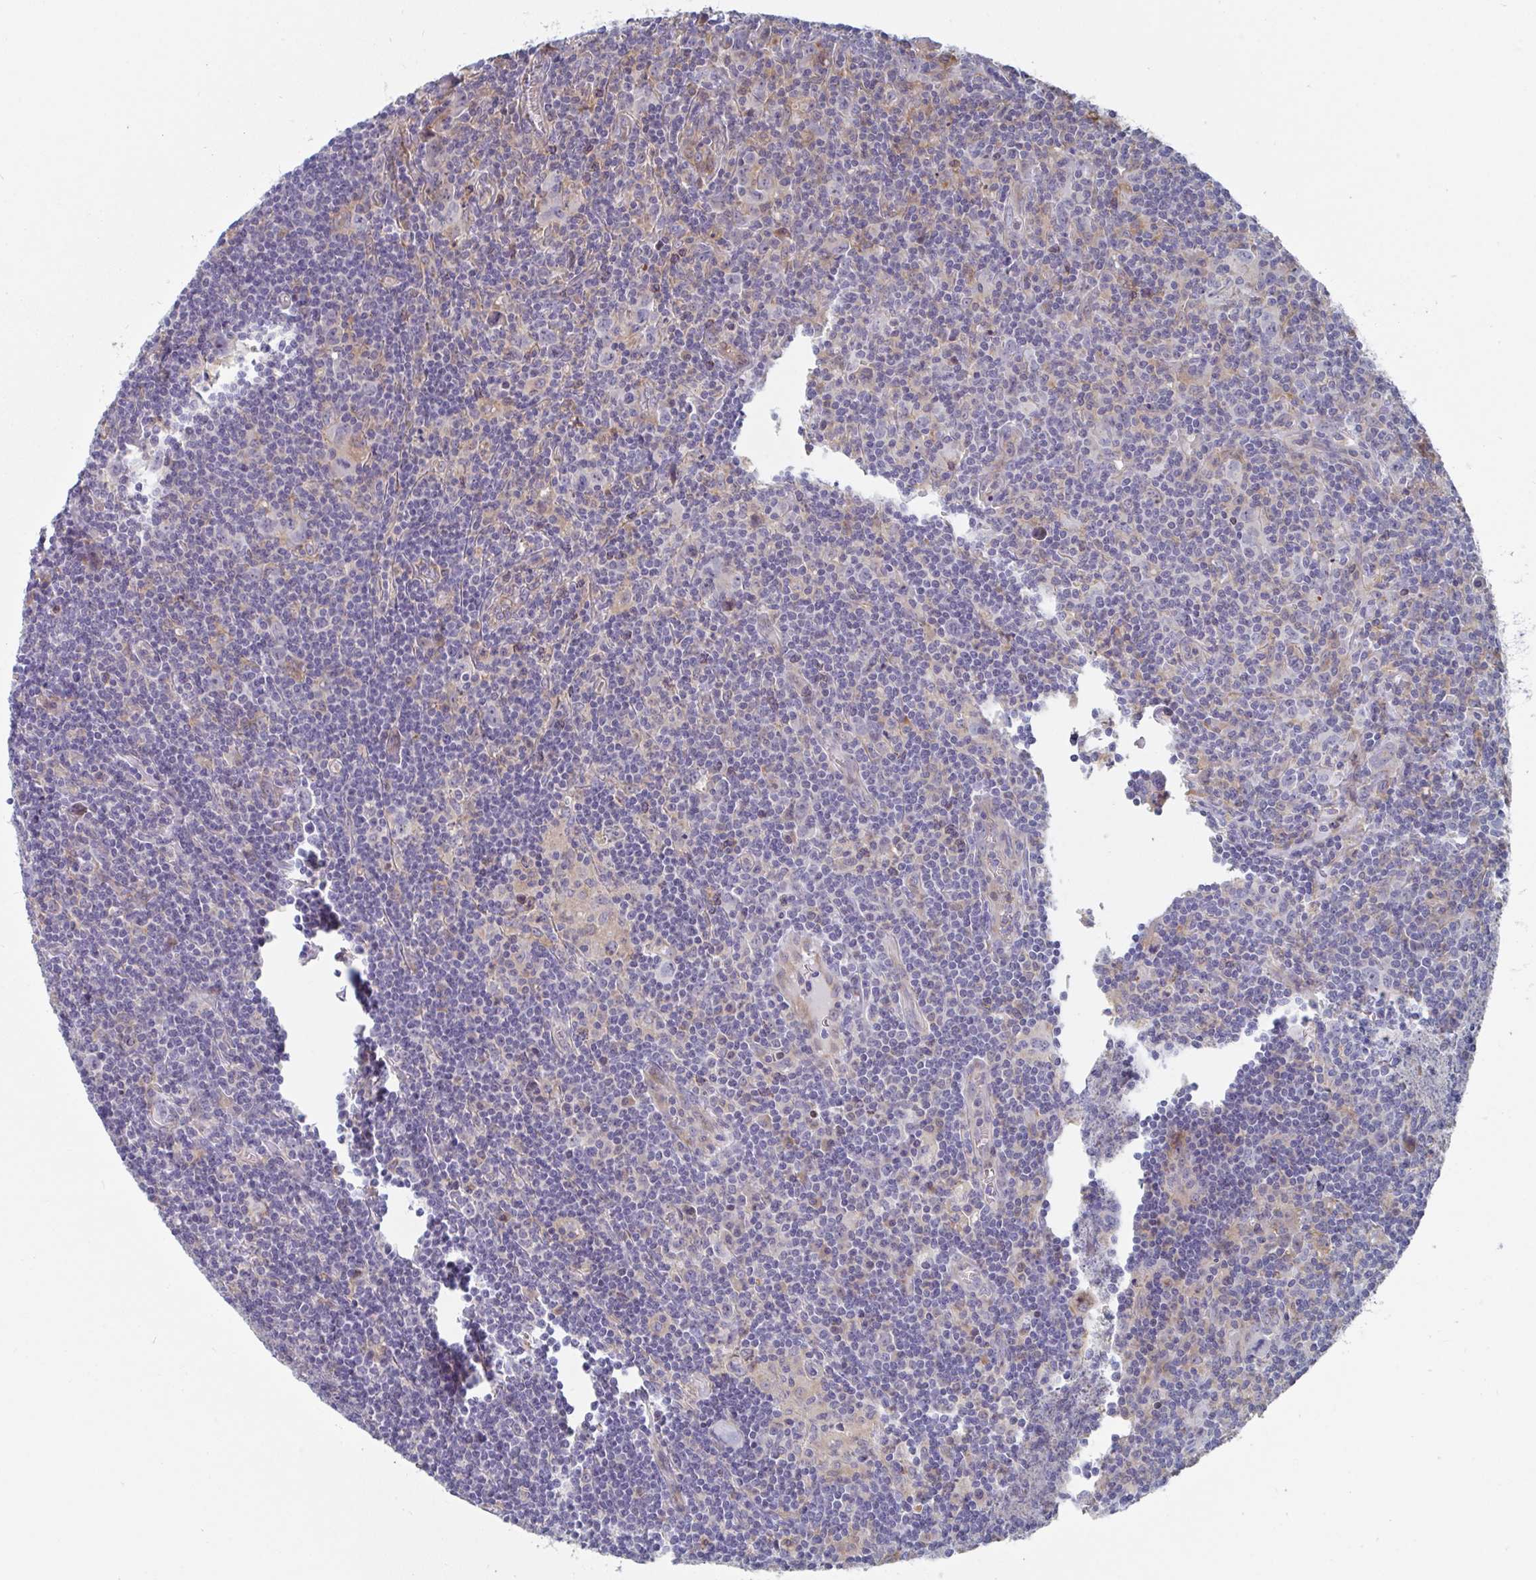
{"staining": {"intensity": "negative", "quantity": "none", "location": "none"}, "tissue": "lymphoma", "cell_type": "Tumor cells", "image_type": "cancer", "snomed": [{"axis": "morphology", "description": "Hodgkin's disease, NOS"}, {"axis": "topography", "description": "Lymph node"}], "caption": "Protein analysis of lymphoma demonstrates no significant positivity in tumor cells.", "gene": "KLHL33", "patient": {"sex": "female", "age": 18}}